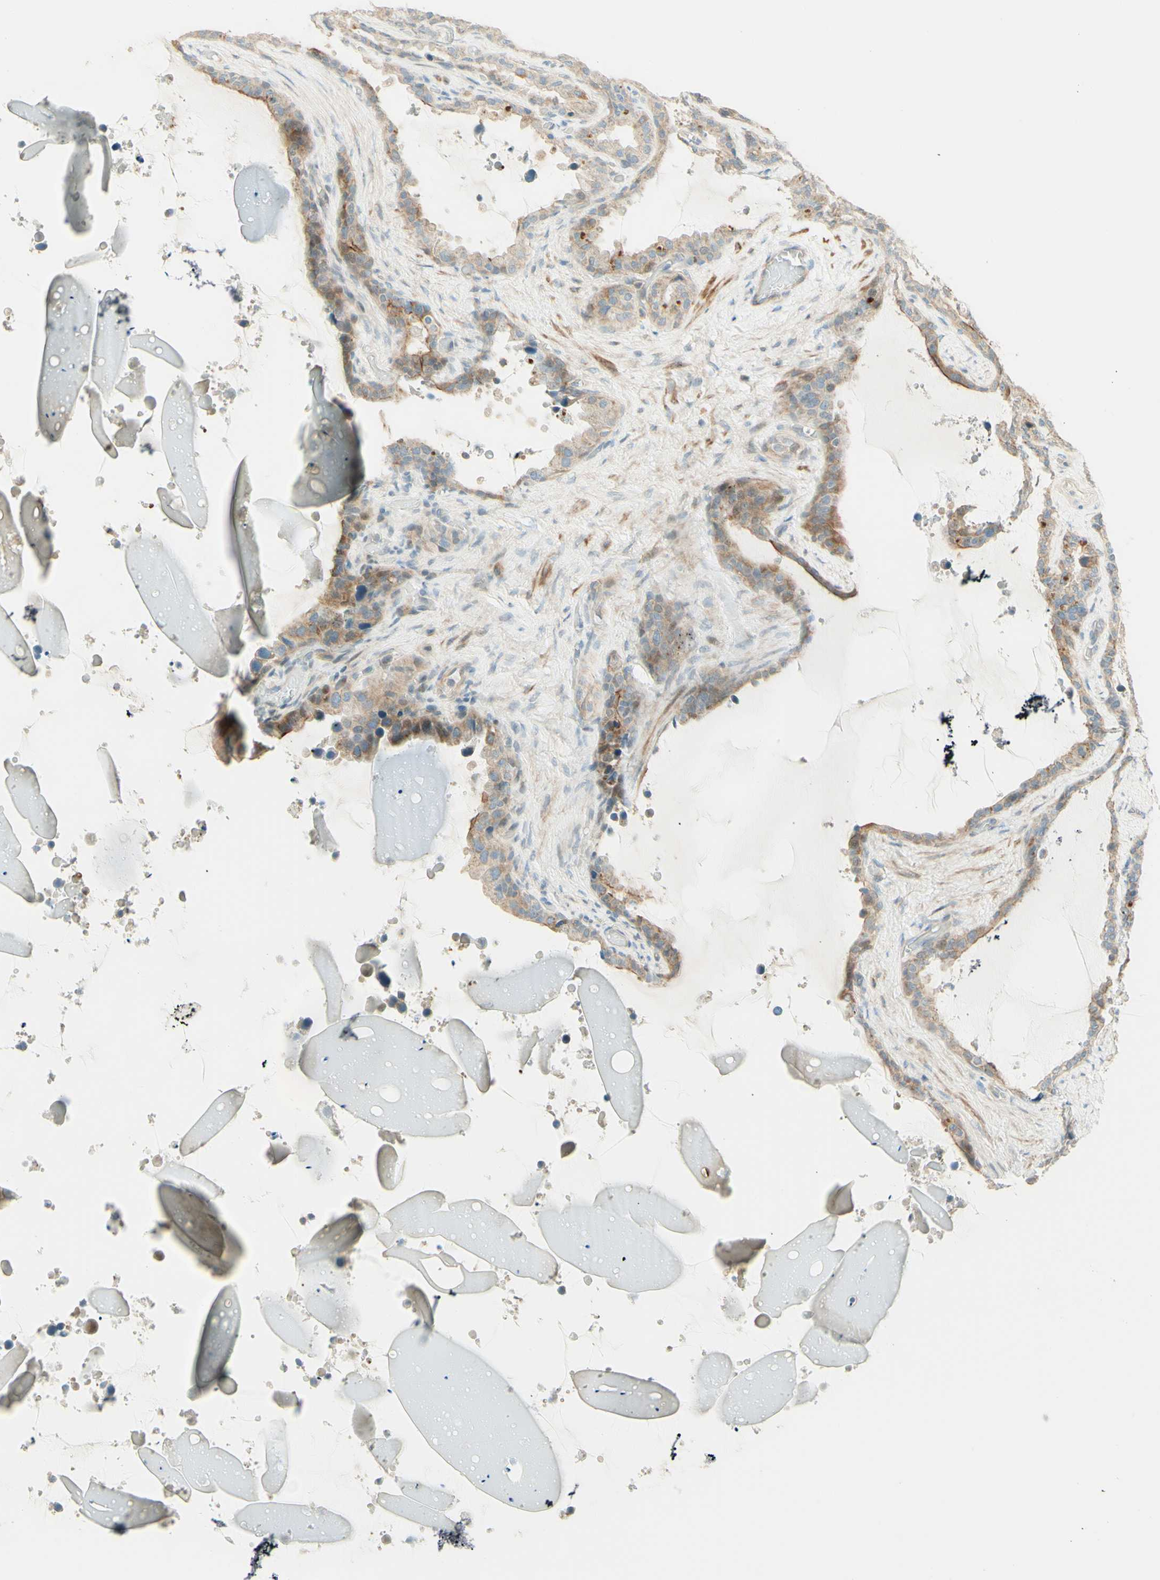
{"staining": {"intensity": "moderate", "quantity": ">75%", "location": "cytoplasmic/membranous"}, "tissue": "seminal vesicle", "cell_type": "Glandular cells", "image_type": "normal", "snomed": [{"axis": "morphology", "description": "Normal tissue, NOS"}, {"axis": "topography", "description": "Seminal veicle"}], "caption": "Protein staining reveals moderate cytoplasmic/membranous positivity in approximately >75% of glandular cells in normal seminal vesicle.", "gene": "PROM1", "patient": {"sex": "male", "age": 46}}